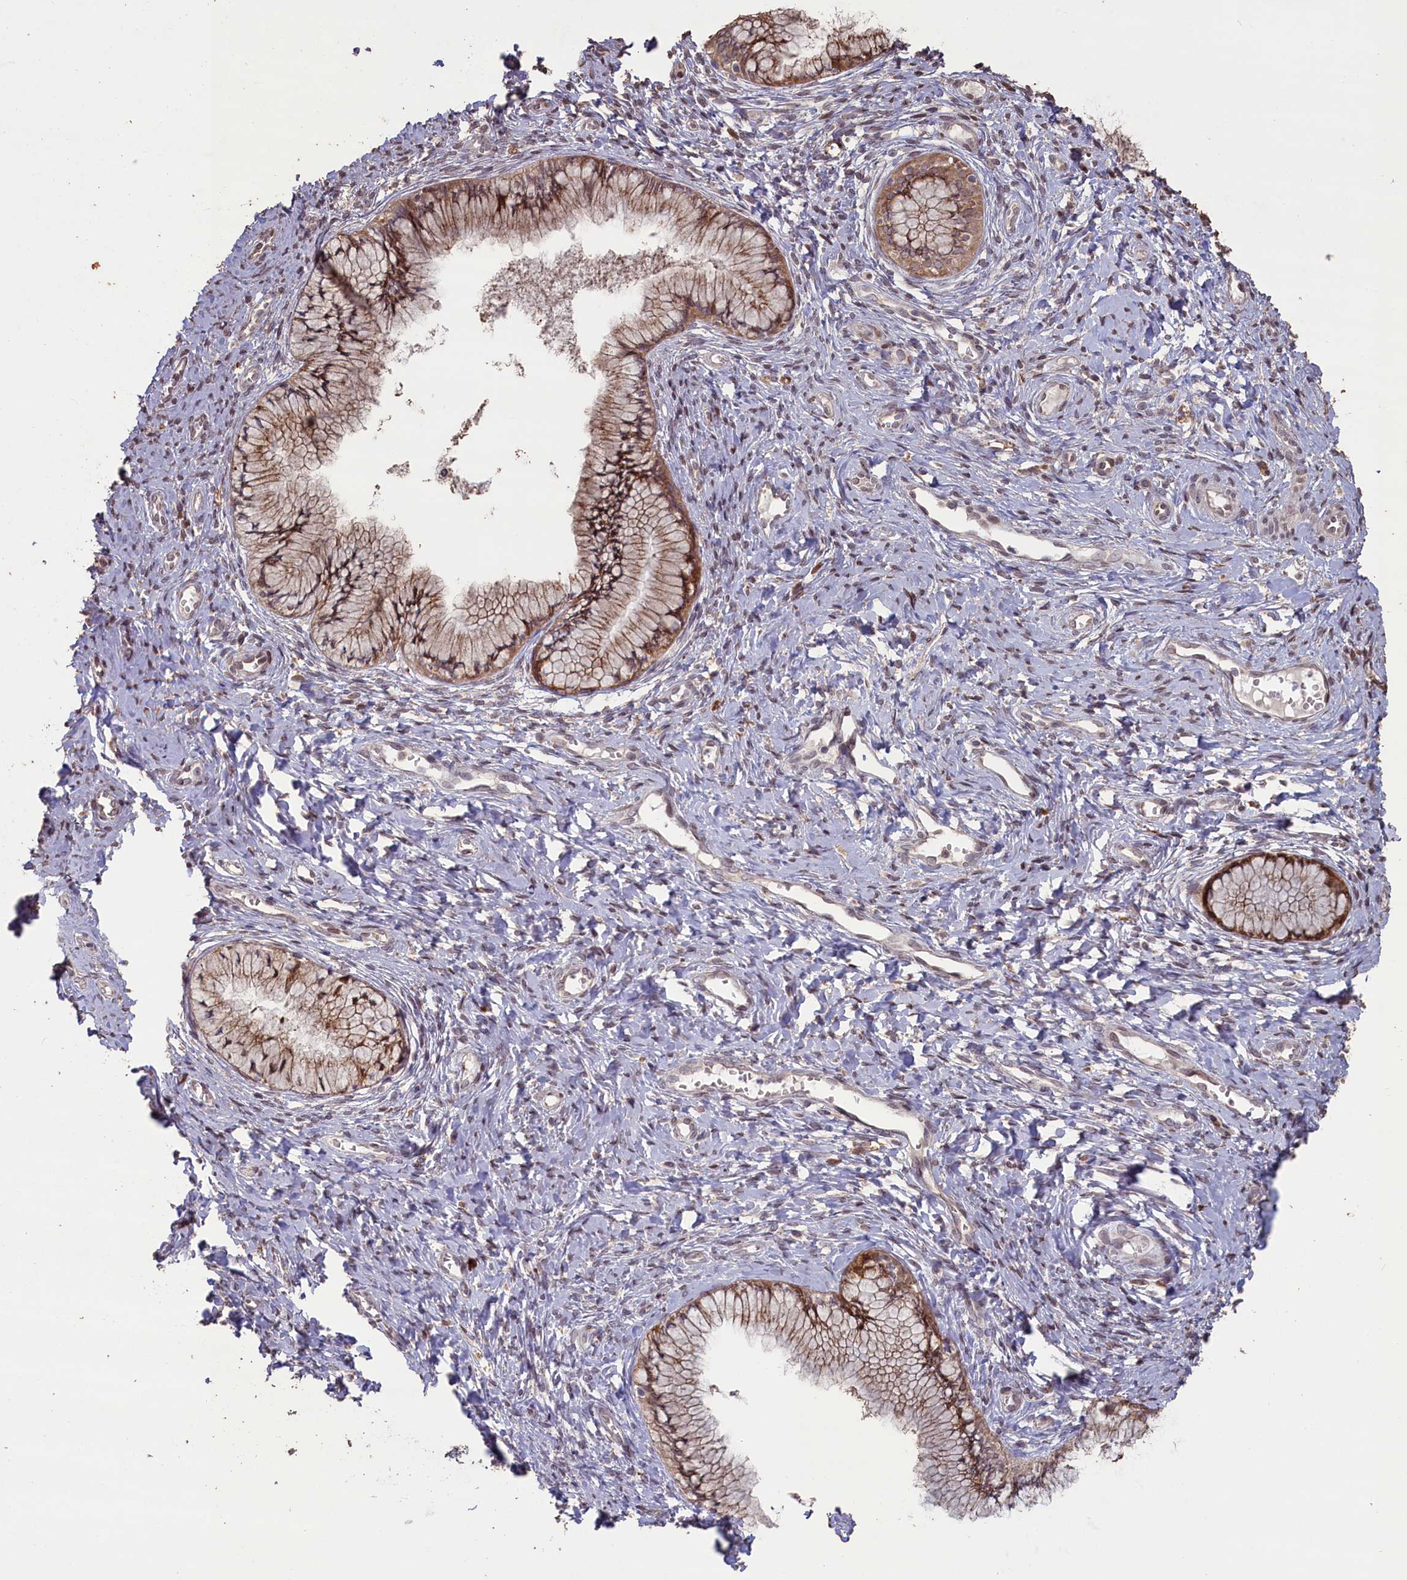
{"staining": {"intensity": "moderate", "quantity": ">75%", "location": "cytoplasmic/membranous"}, "tissue": "cervix", "cell_type": "Glandular cells", "image_type": "normal", "snomed": [{"axis": "morphology", "description": "Normal tissue, NOS"}, {"axis": "topography", "description": "Cervix"}], "caption": "Protein expression analysis of benign cervix exhibits moderate cytoplasmic/membranous staining in approximately >75% of glandular cells.", "gene": "SLC38A7", "patient": {"sex": "female", "age": 42}}